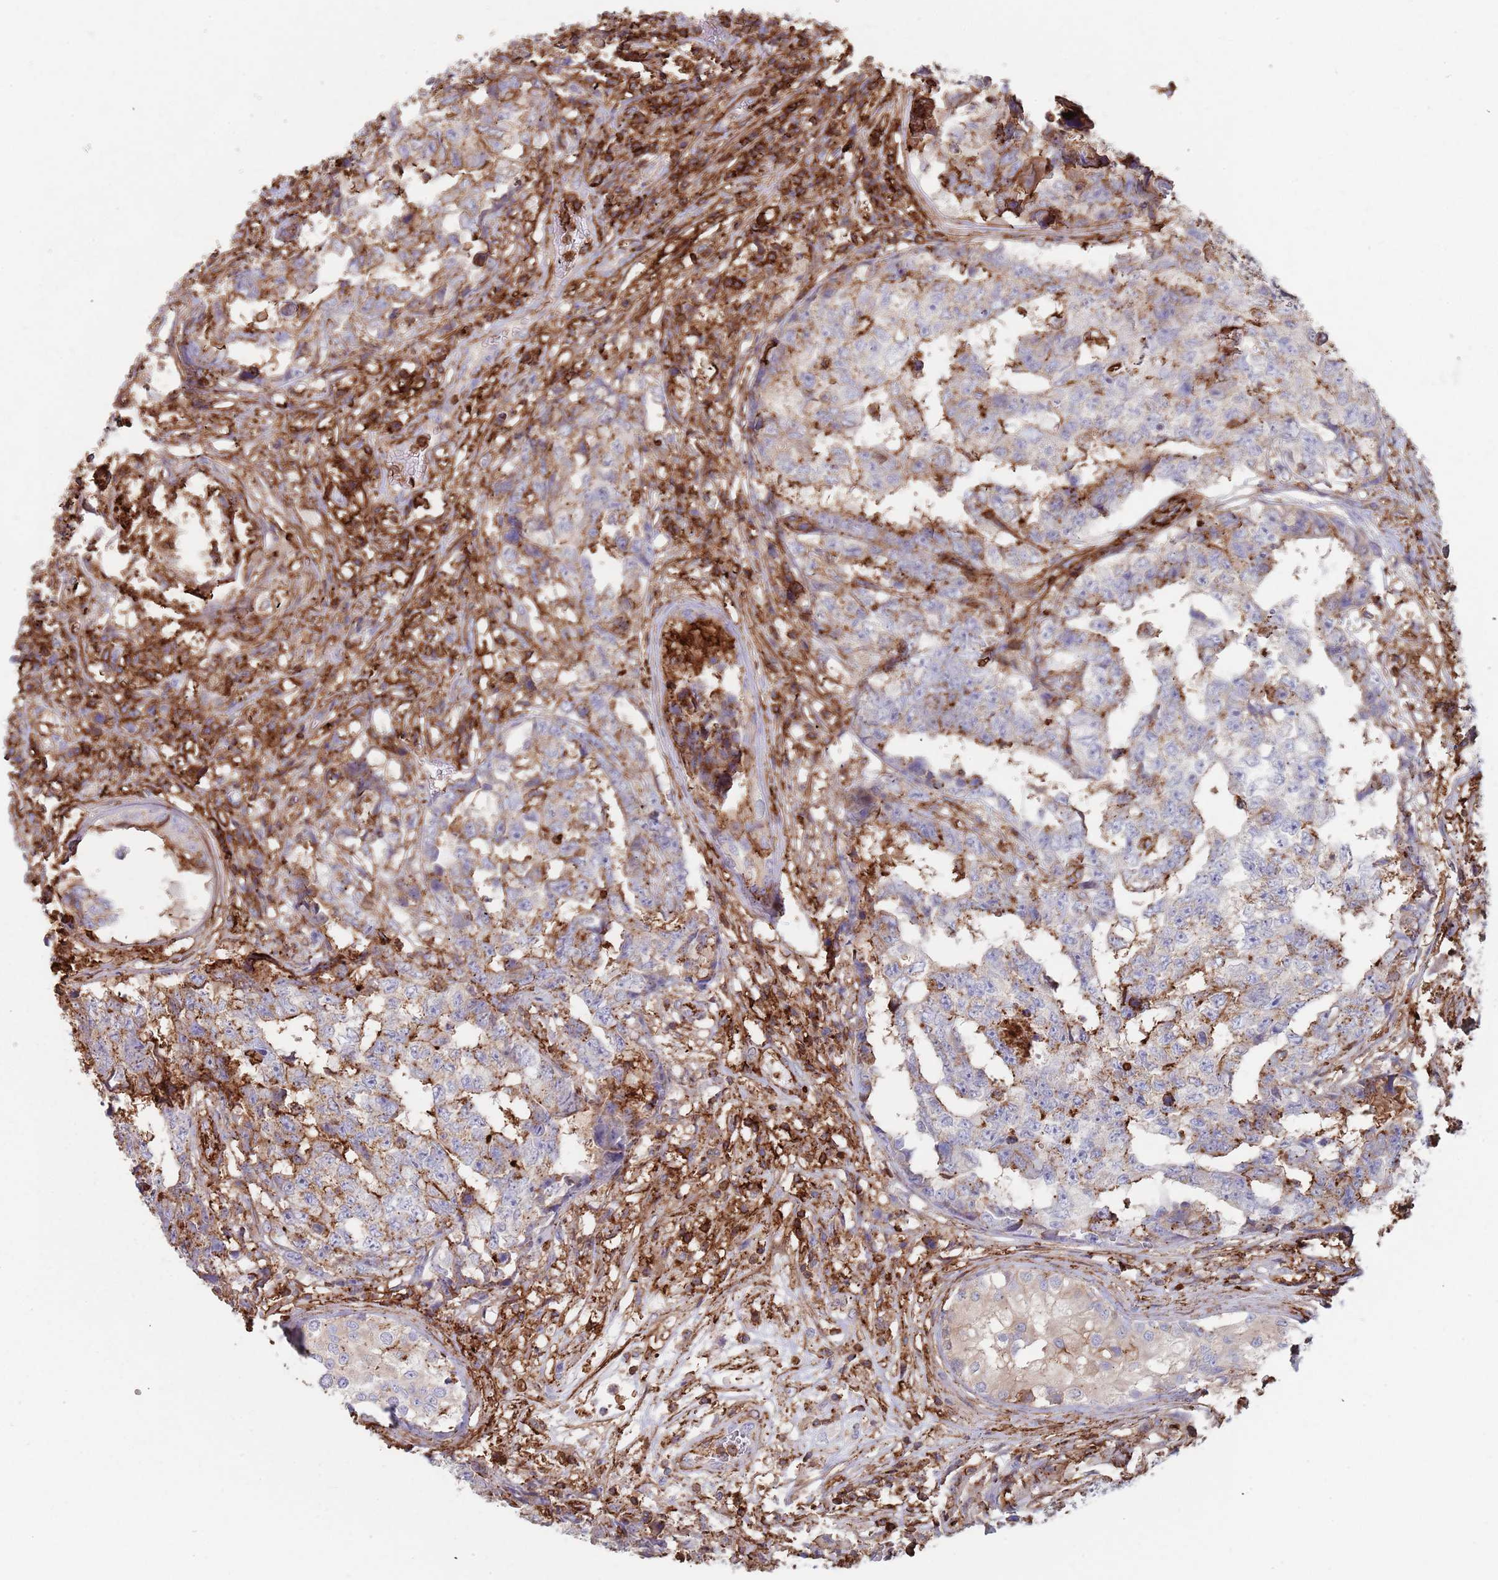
{"staining": {"intensity": "weak", "quantity": "<25%", "location": "cytoplasmic/membranous"}, "tissue": "testis cancer", "cell_type": "Tumor cells", "image_type": "cancer", "snomed": [{"axis": "morphology", "description": "Carcinoma, Embryonal, NOS"}, {"axis": "topography", "description": "Testis"}], "caption": "Protein analysis of testis cancer demonstrates no significant positivity in tumor cells. (DAB immunohistochemistry (IHC) with hematoxylin counter stain).", "gene": "RNF144A", "patient": {"sex": "male", "age": 25}}